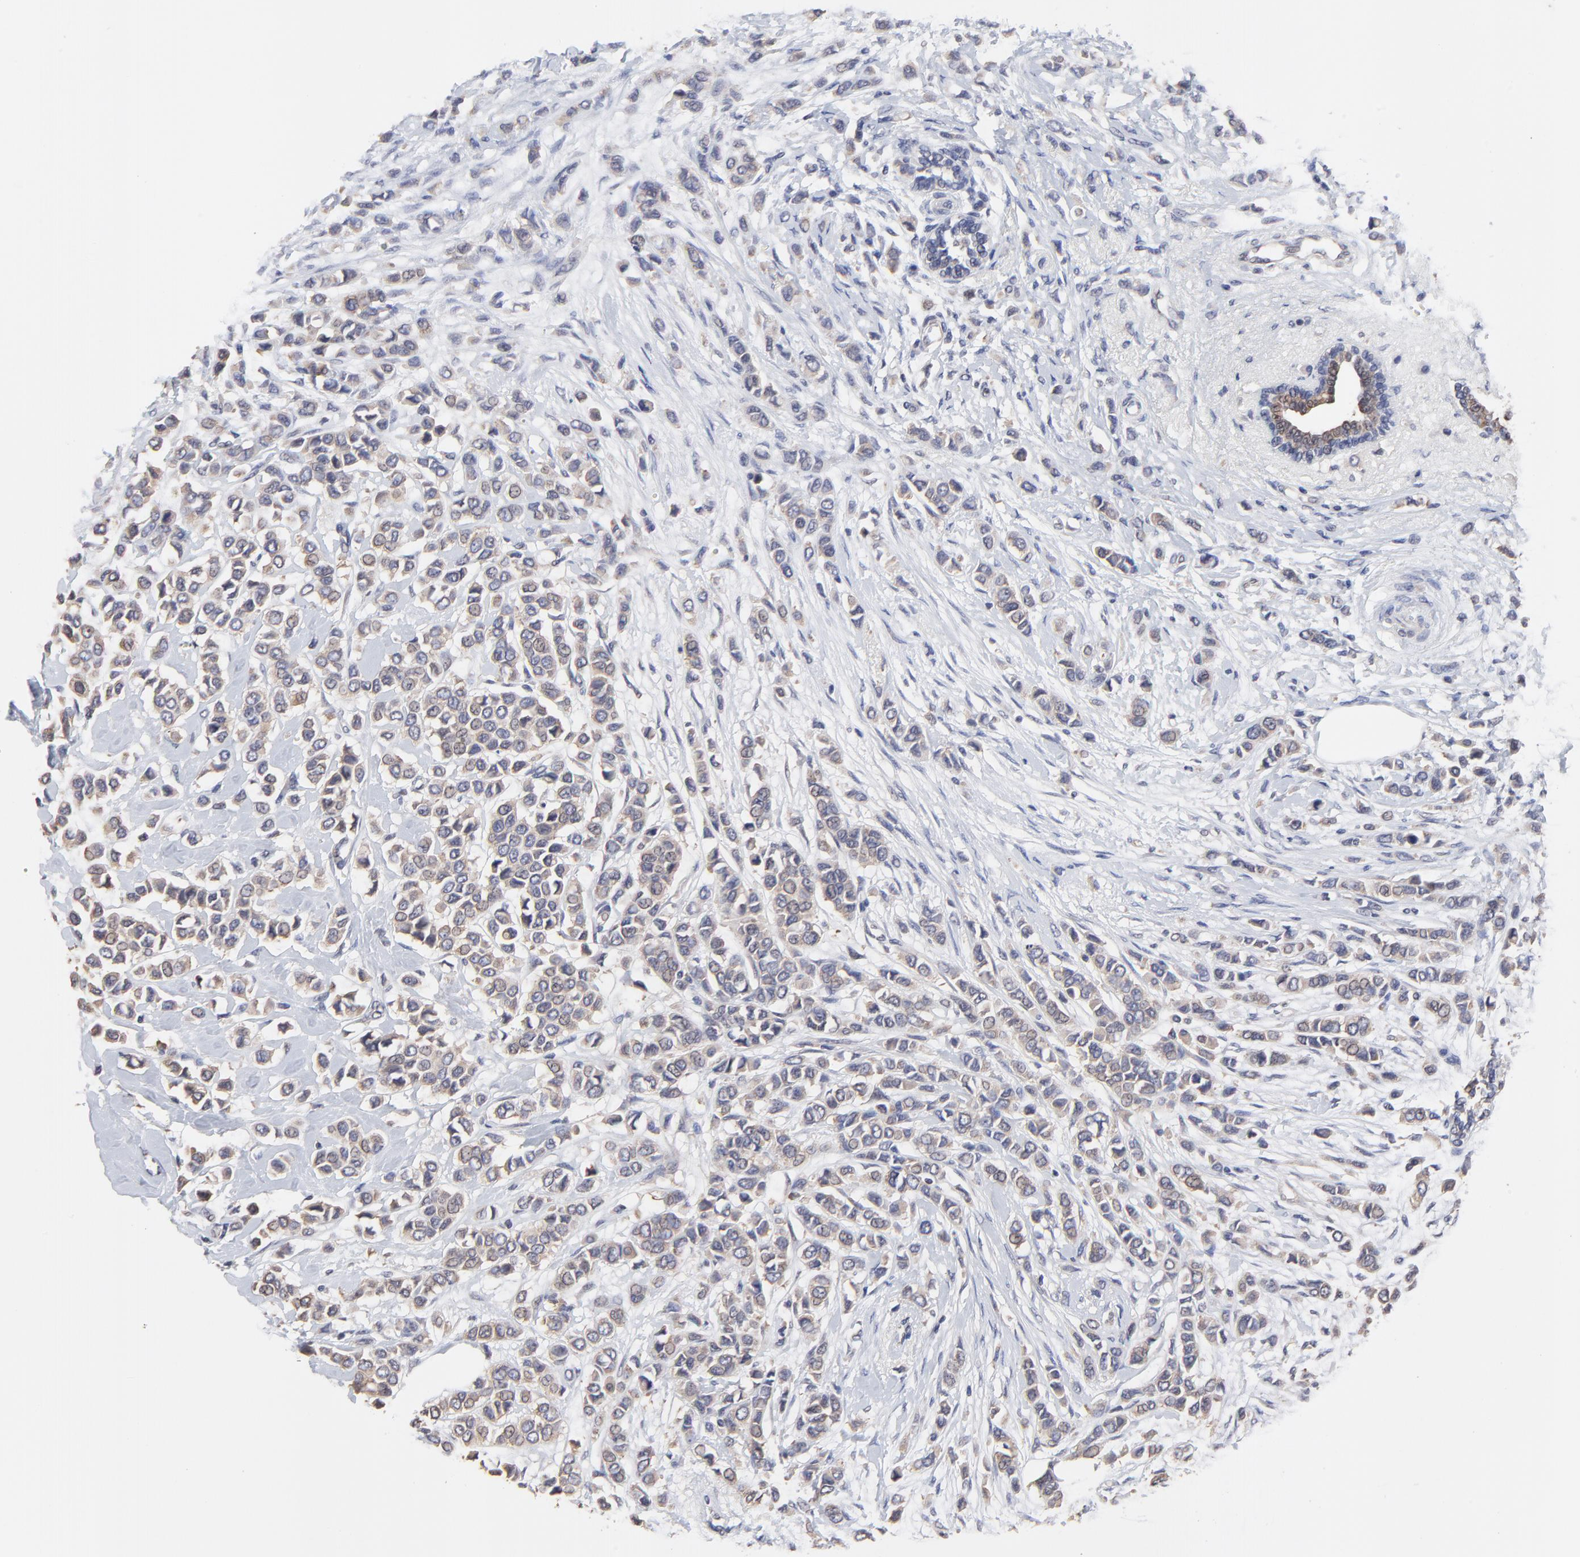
{"staining": {"intensity": "weak", "quantity": ">75%", "location": "cytoplasmic/membranous"}, "tissue": "breast cancer", "cell_type": "Tumor cells", "image_type": "cancer", "snomed": [{"axis": "morphology", "description": "Lobular carcinoma"}, {"axis": "topography", "description": "Breast"}], "caption": "IHC of human lobular carcinoma (breast) shows low levels of weak cytoplasmic/membranous positivity in approximately >75% of tumor cells.", "gene": "CCT2", "patient": {"sex": "female", "age": 51}}